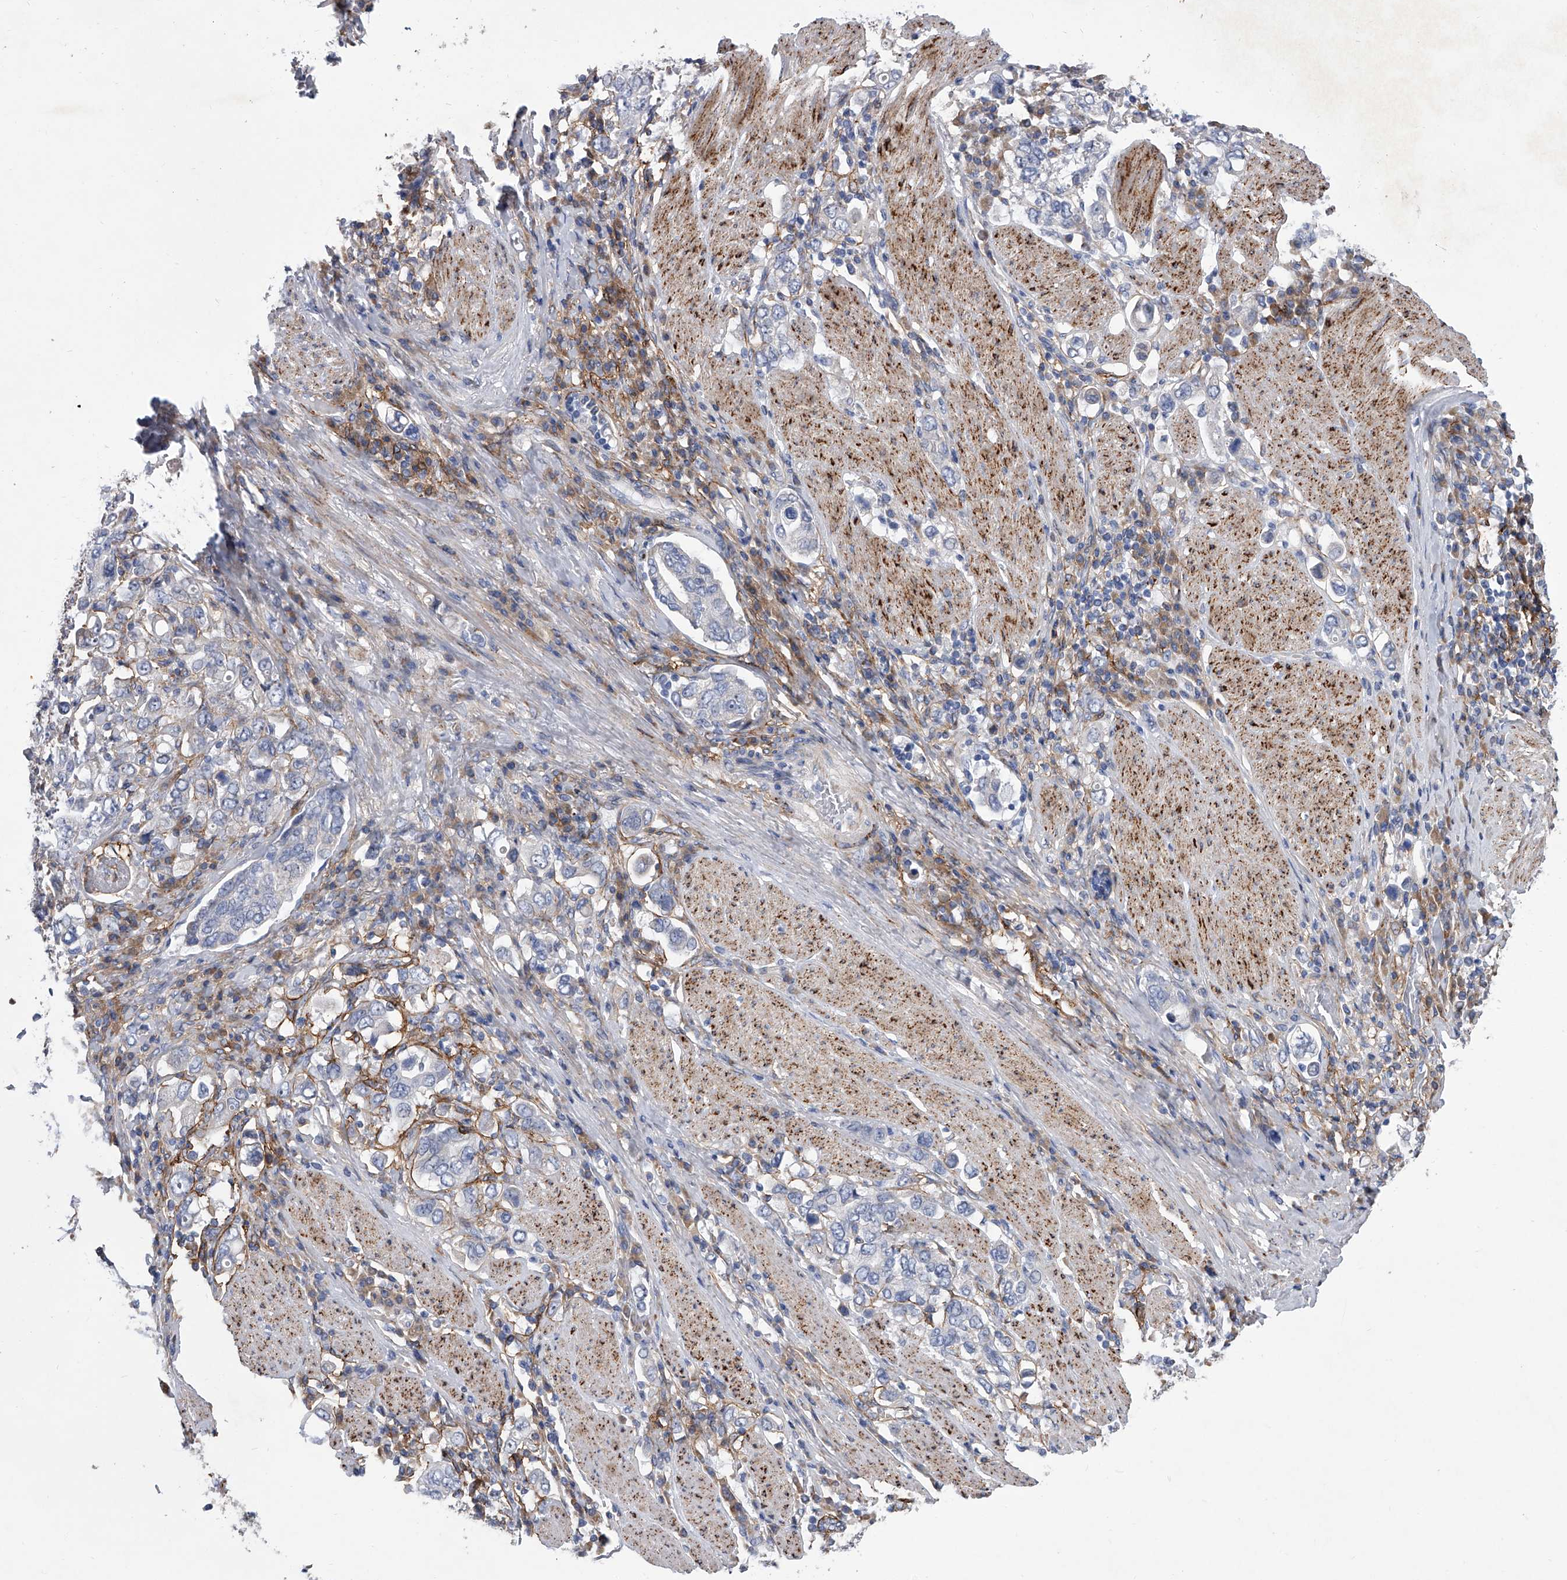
{"staining": {"intensity": "negative", "quantity": "none", "location": "none"}, "tissue": "stomach cancer", "cell_type": "Tumor cells", "image_type": "cancer", "snomed": [{"axis": "morphology", "description": "Adenocarcinoma, NOS"}, {"axis": "topography", "description": "Stomach, upper"}], "caption": "An immunohistochemistry photomicrograph of adenocarcinoma (stomach) is shown. There is no staining in tumor cells of adenocarcinoma (stomach). (DAB (3,3'-diaminobenzidine) IHC, high magnification).", "gene": "ALG14", "patient": {"sex": "male", "age": 62}}